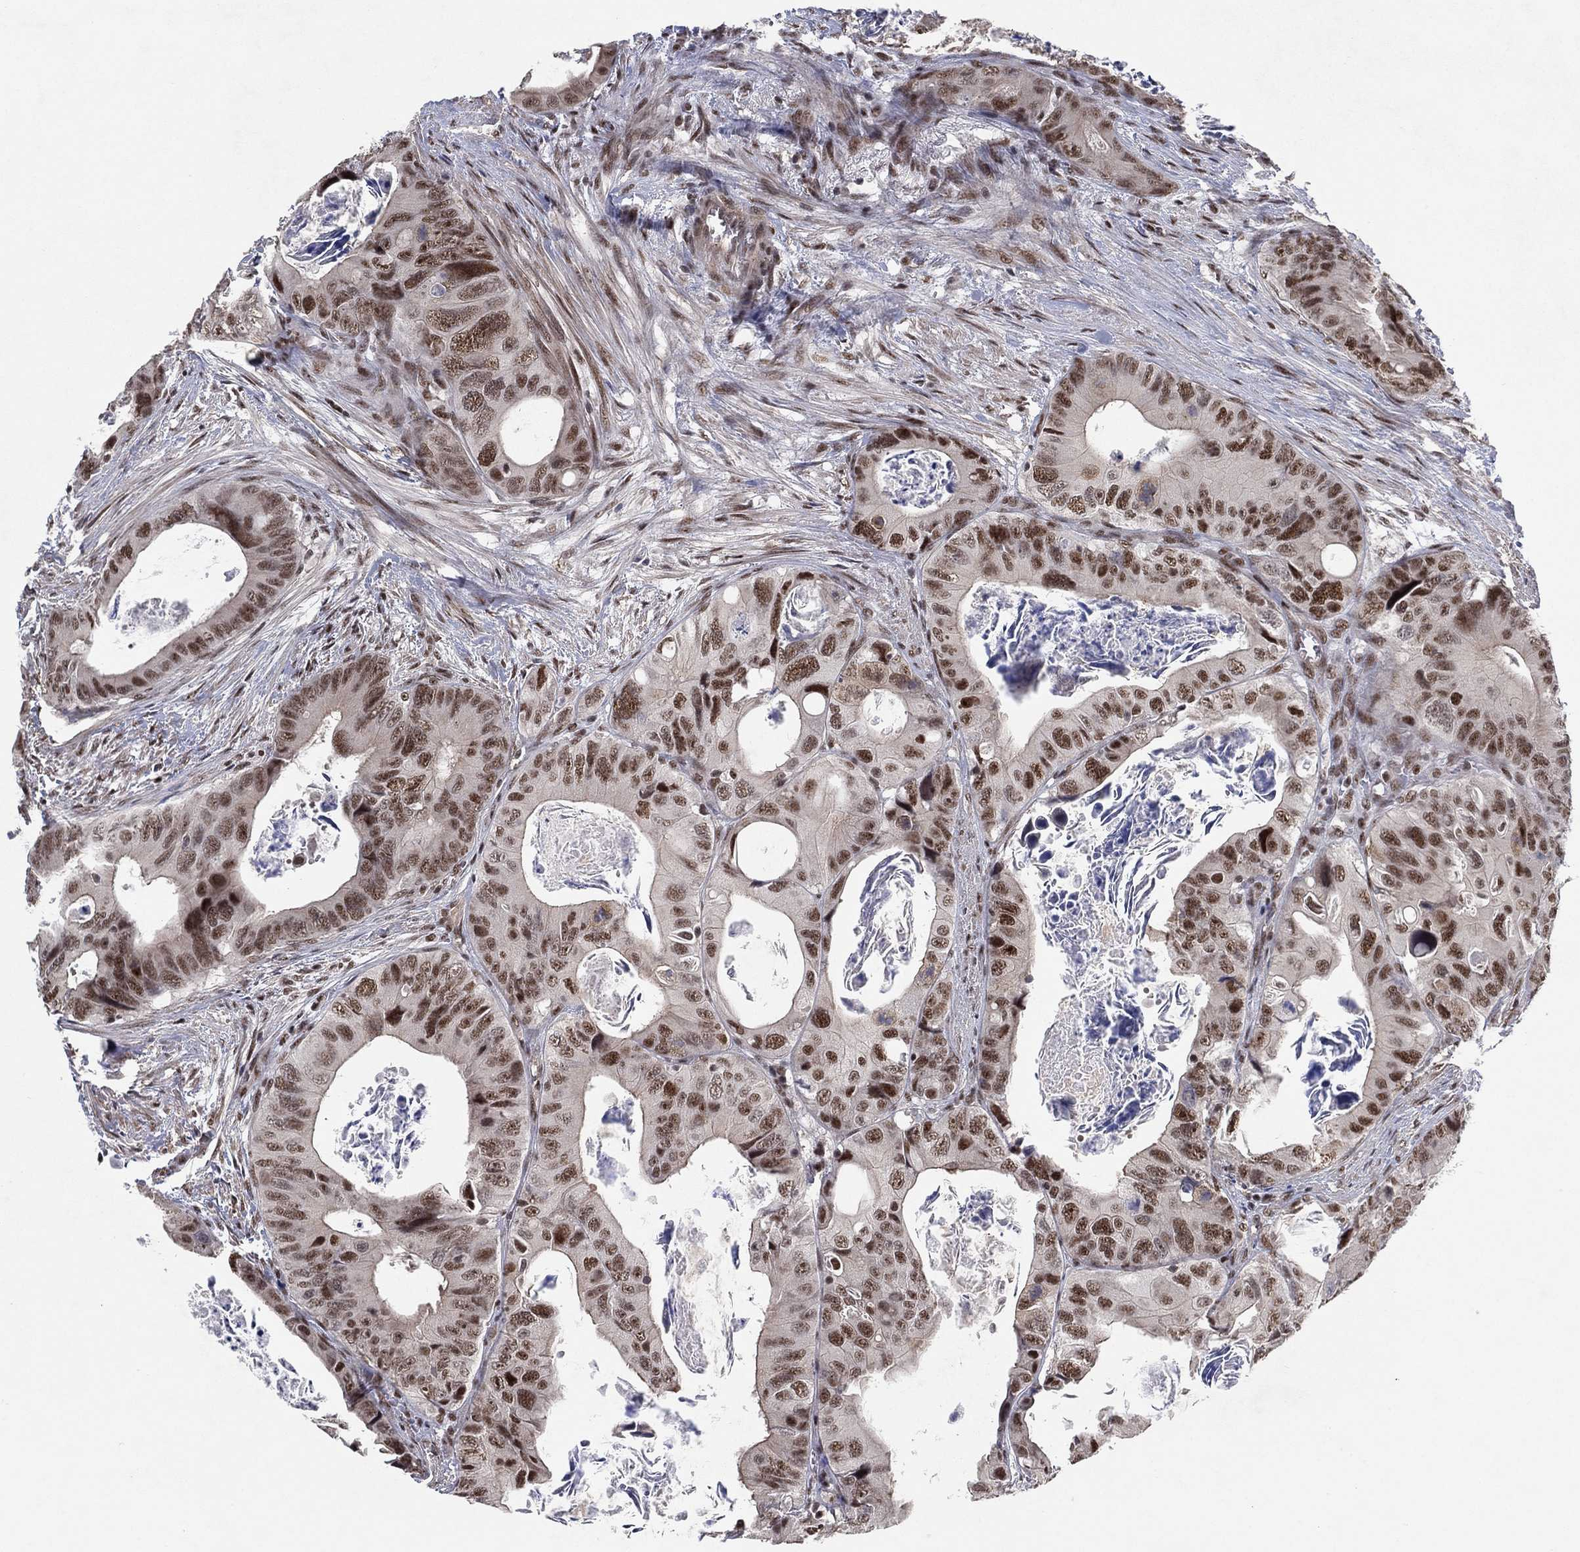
{"staining": {"intensity": "moderate", "quantity": ">75%", "location": "nuclear"}, "tissue": "colorectal cancer", "cell_type": "Tumor cells", "image_type": "cancer", "snomed": [{"axis": "morphology", "description": "Adenocarcinoma, NOS"}, {"axis": "topography", "description": "Rectum"}], "caption": "Protein staining of adenocarcinoma (colorectal) tissue exhibits moderate nuclear expression in approximately >75% of tumor cells. The protein is shown in brown color, while the nuclei are stained blue.", "gene": "DGCR8", "patient": {"sex": "male", "age": 64}}